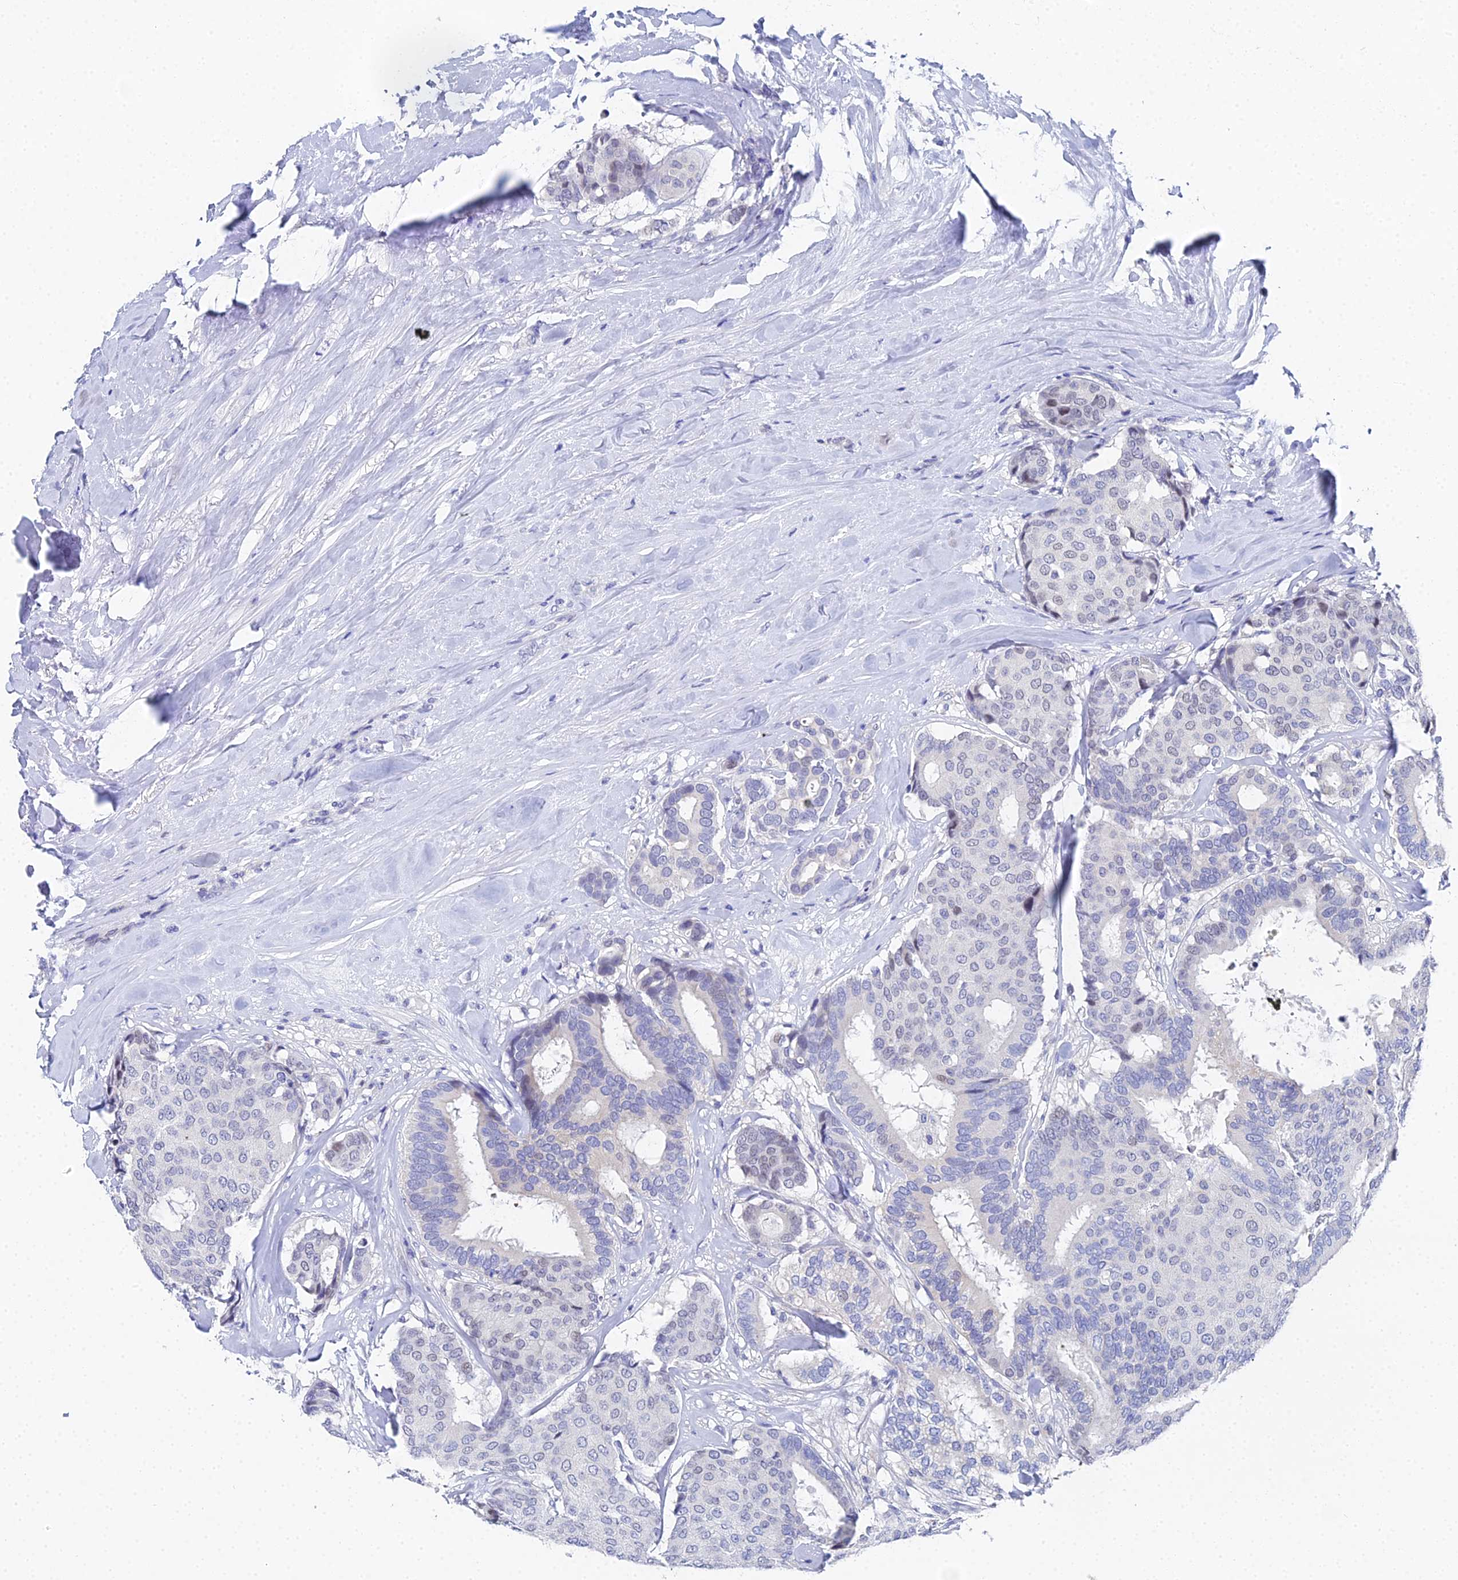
{"staining": {"intensity": "weak", "quantity": "<25%", "location": "nuclear"}, "tissue": "breast cancer", "cell_type": "Tumor cells", "image_type": "cancer", "snomed": [{"axis": "morphology", "description": "Duct carcinoma"}, {"axis": "topography", "description": "Breast"}], "caption": "Immunohistochemistry (IHC) image of human breast cancer stained for a protein (brown), which shows no expression in tumor cells.", "gene": "OCM", "patient": {"sex": "female", "age": 75}}